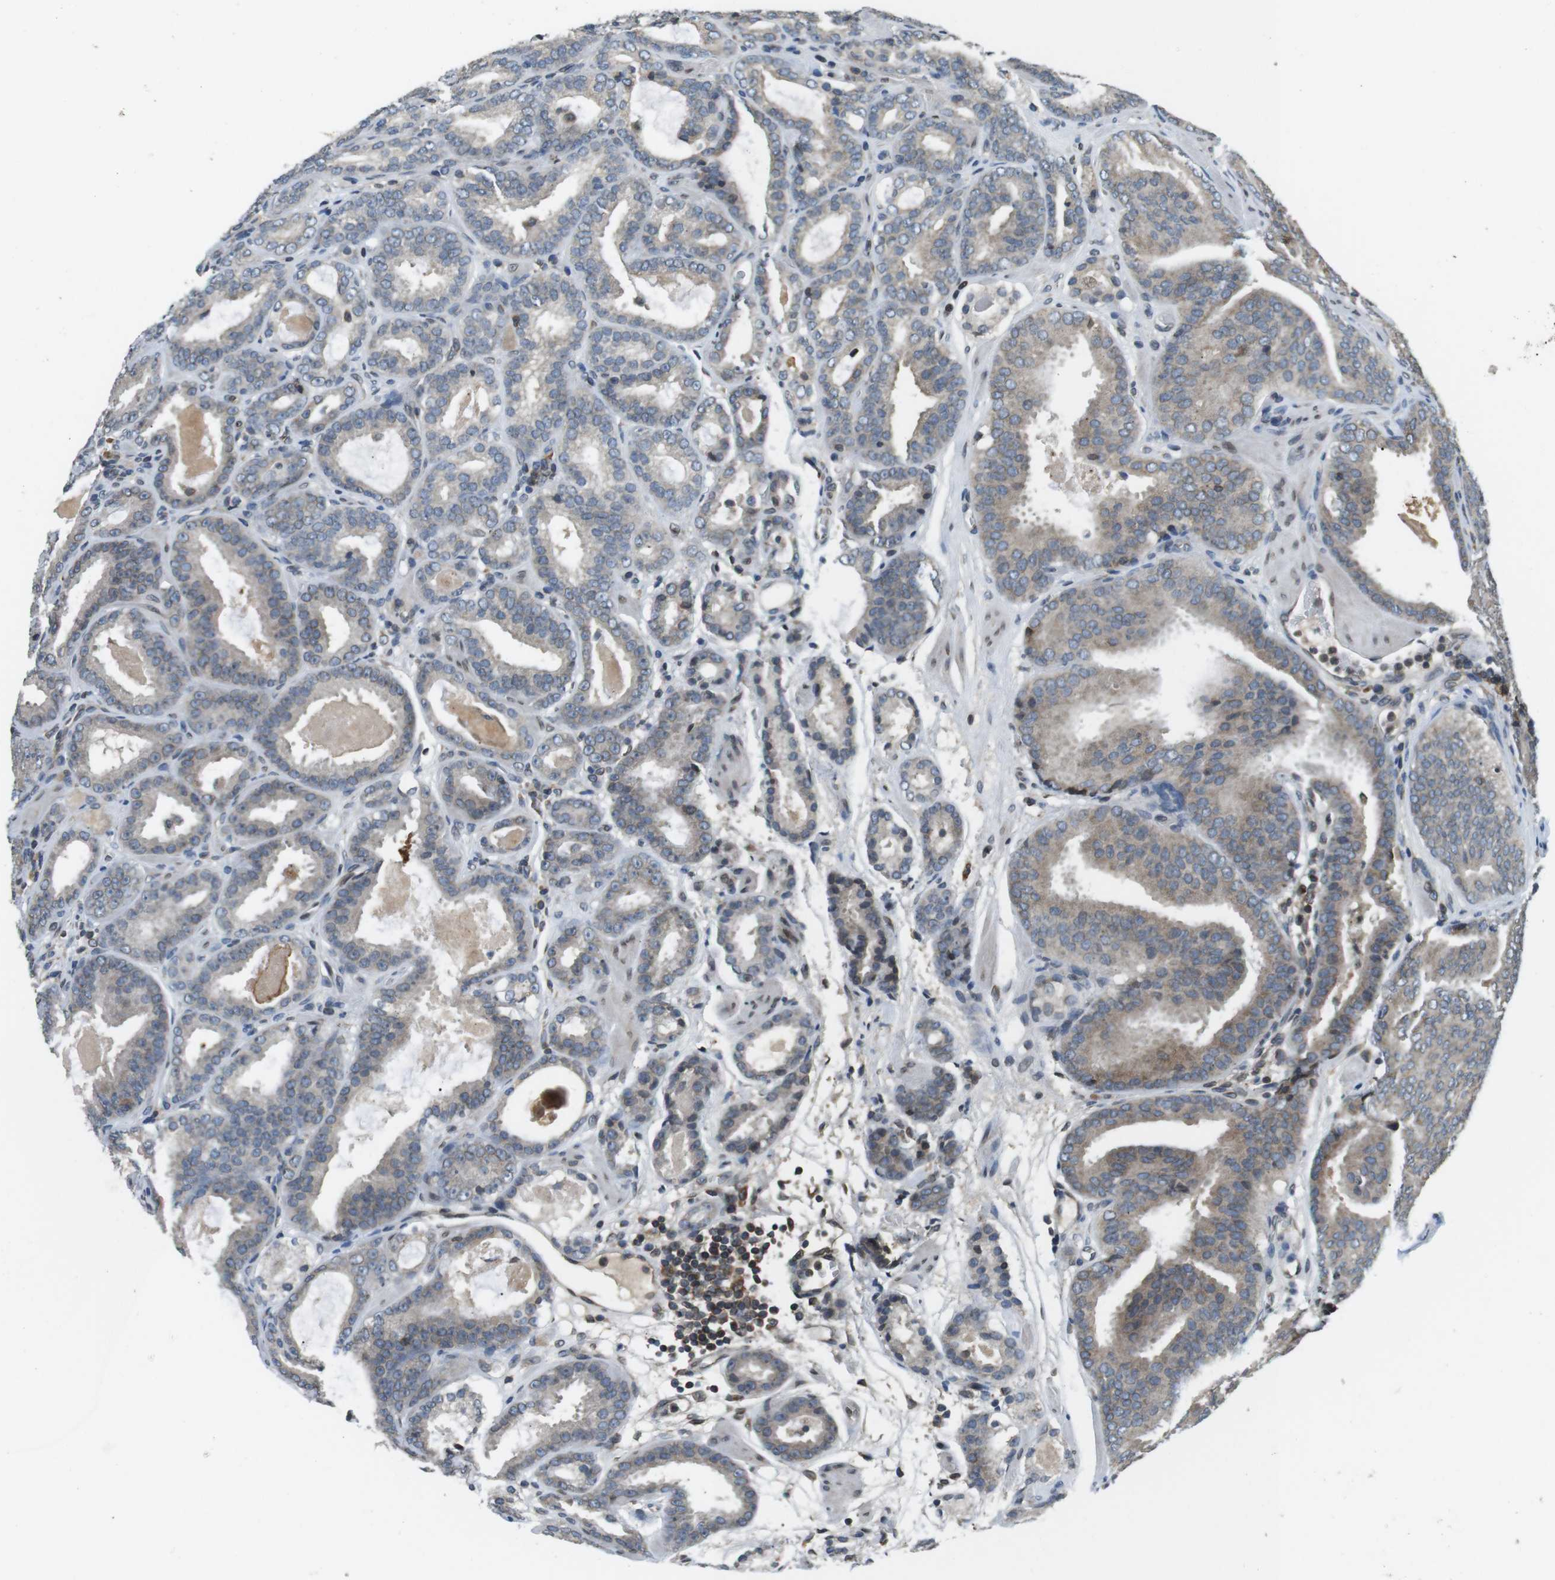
{"staining": {"intensity": "weak", "quantity": "<25%", "location": "cytoplasmic/membranous"}, "tissue": "prostate cancer", "cell_type": "Tumor cells", "image_type": "cancer", "snomed": [{"axis": "morphology", "description": "Adenocarcinoma, Low grade"}, {"axis": "topography", "description": "Prostate"}], "caption": "Immunohistochemistry (IHC) of human prostate cancer reveals no expression in tumor cells. (DAB IHC with hematoxylin counter stain).", "gene": "TMX4", "patient": {"sex": "male", "age": 69}}